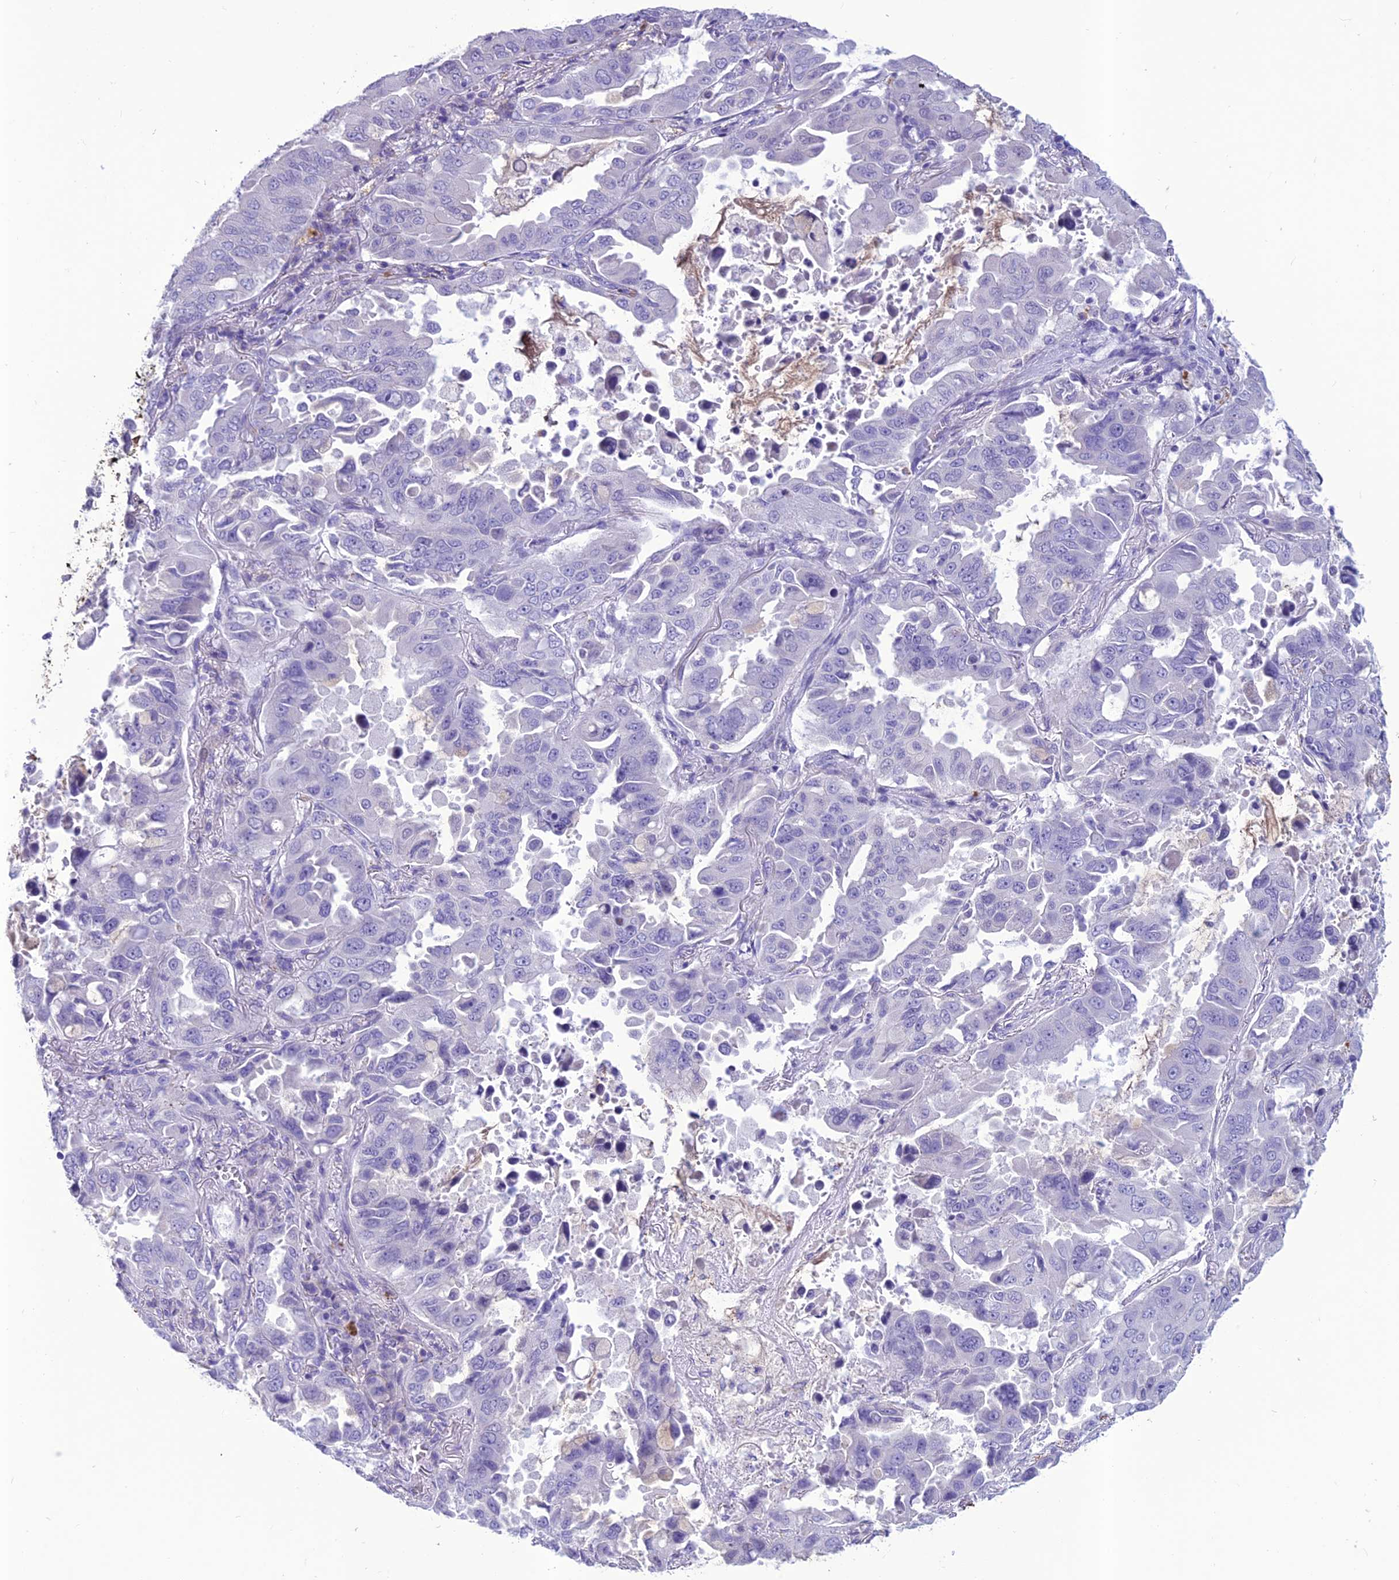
{"staining": {"intensity": "negative", "quantity": "none", "location": "none"}, "tissue": "lung cancer", "cell_type": "Tumor cells", "image_type": "cancer", "snomed": [{"axis": "morphology", "description": "Adenocarcinoma, NOS"}, {"axis": "topography", "description": "Lung"}], "caption": "Human lung cancer (adenocarcinoma) stained for a protein using immunohistochemistry (IHC) reveals no staining in tumor cells.", "gene": "IFT172", "patient": {"sex": "male", "age": 64}}